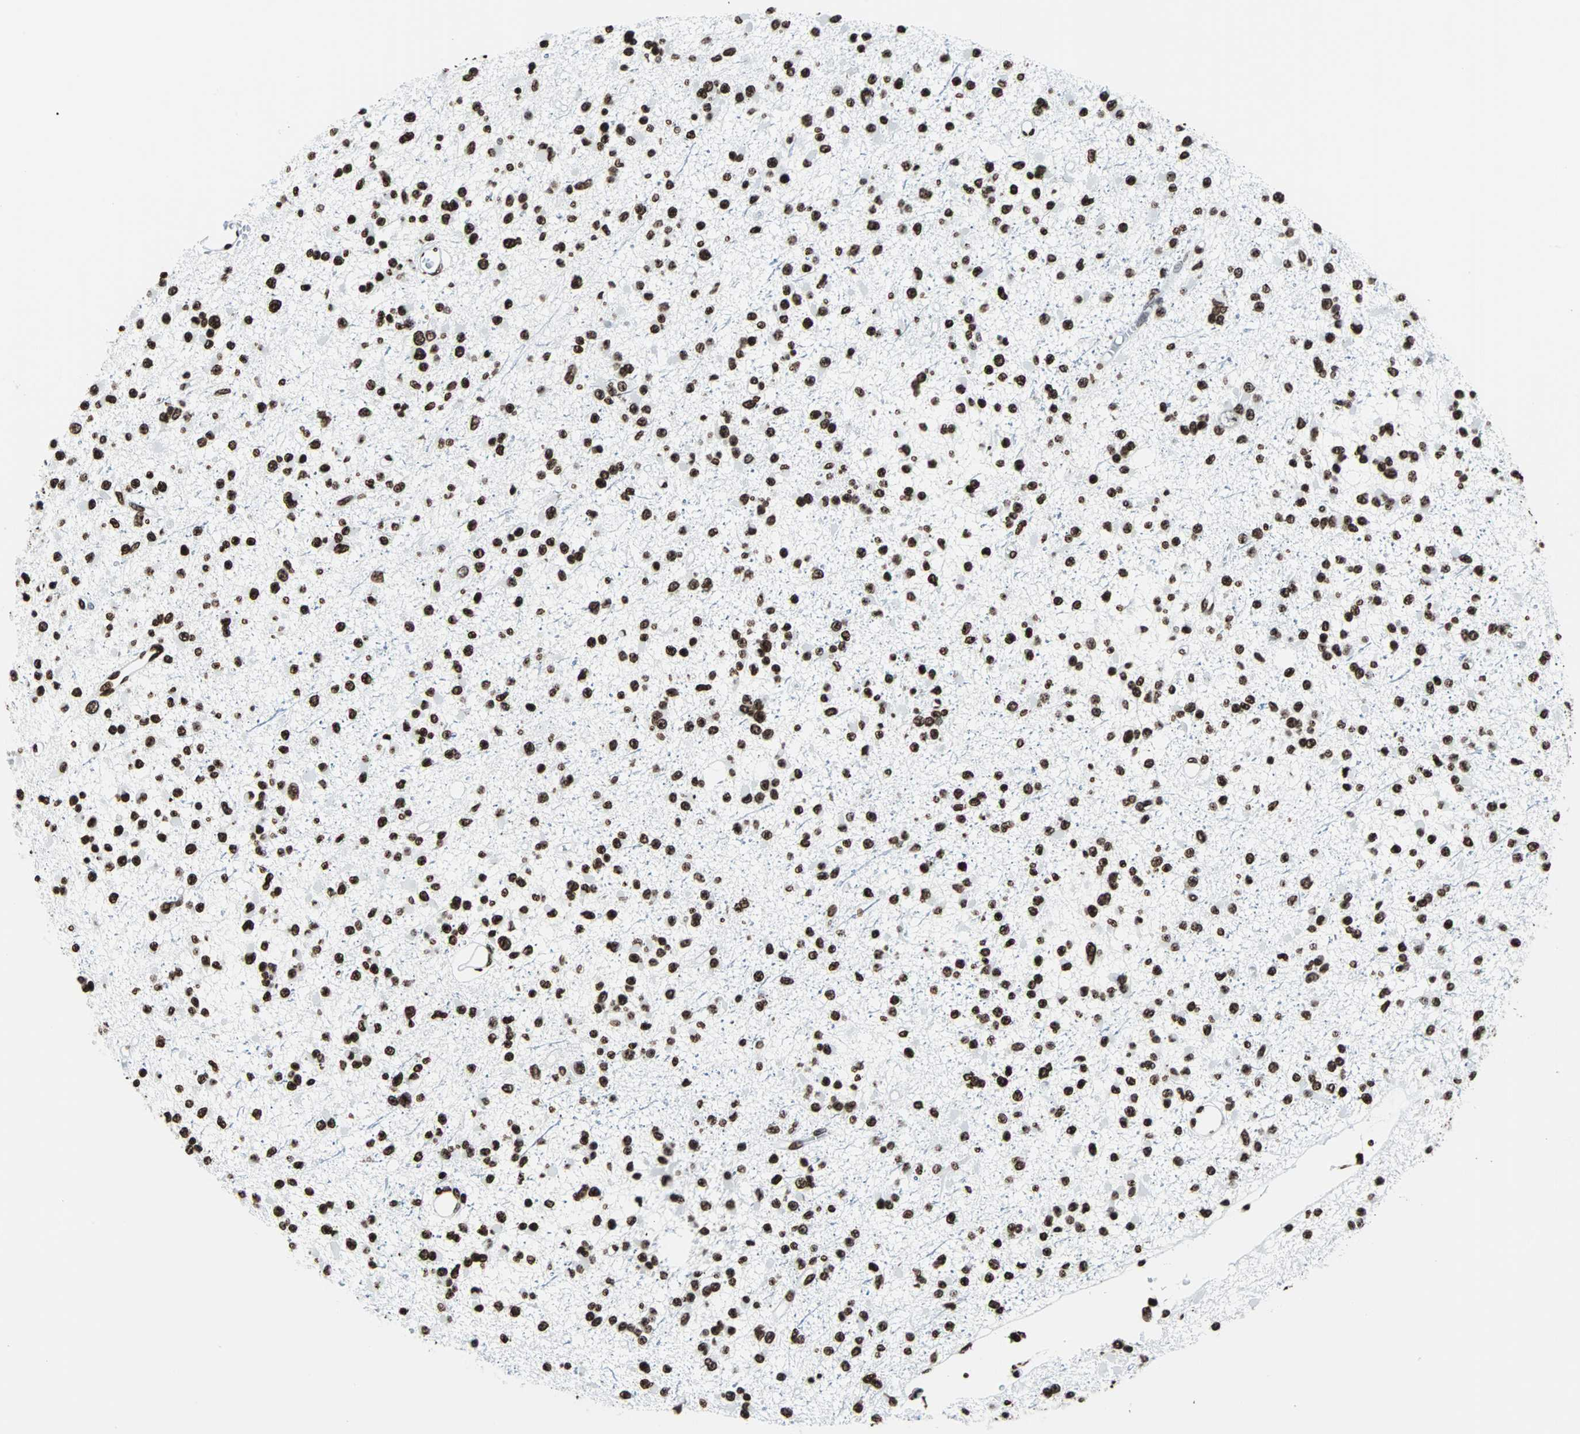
{"staining": {"intensity": "strong", "quantity": ">75%", "location": "nuclear"}, "tissue": "glioma", "cell_type": "Tumor cells", "image_type": "cancer", "snomed": [{"axis": "morphology", "description": "Glioma, malignant, Low grade"}, {"axis": "topography", "description": "Brain"}], "caption": "Brown immunohistochemical staining in malignant glioma (low-grade) demonstrates strong nuclear positivity in approximately >75% of tumor cells. The staining was performed using DAB, with brown indicating positive protein expression. Nuclei are stained blue with hematoxylin.", "gene": "H2BC18", "patient": {"sex": "female", "age": 22}}